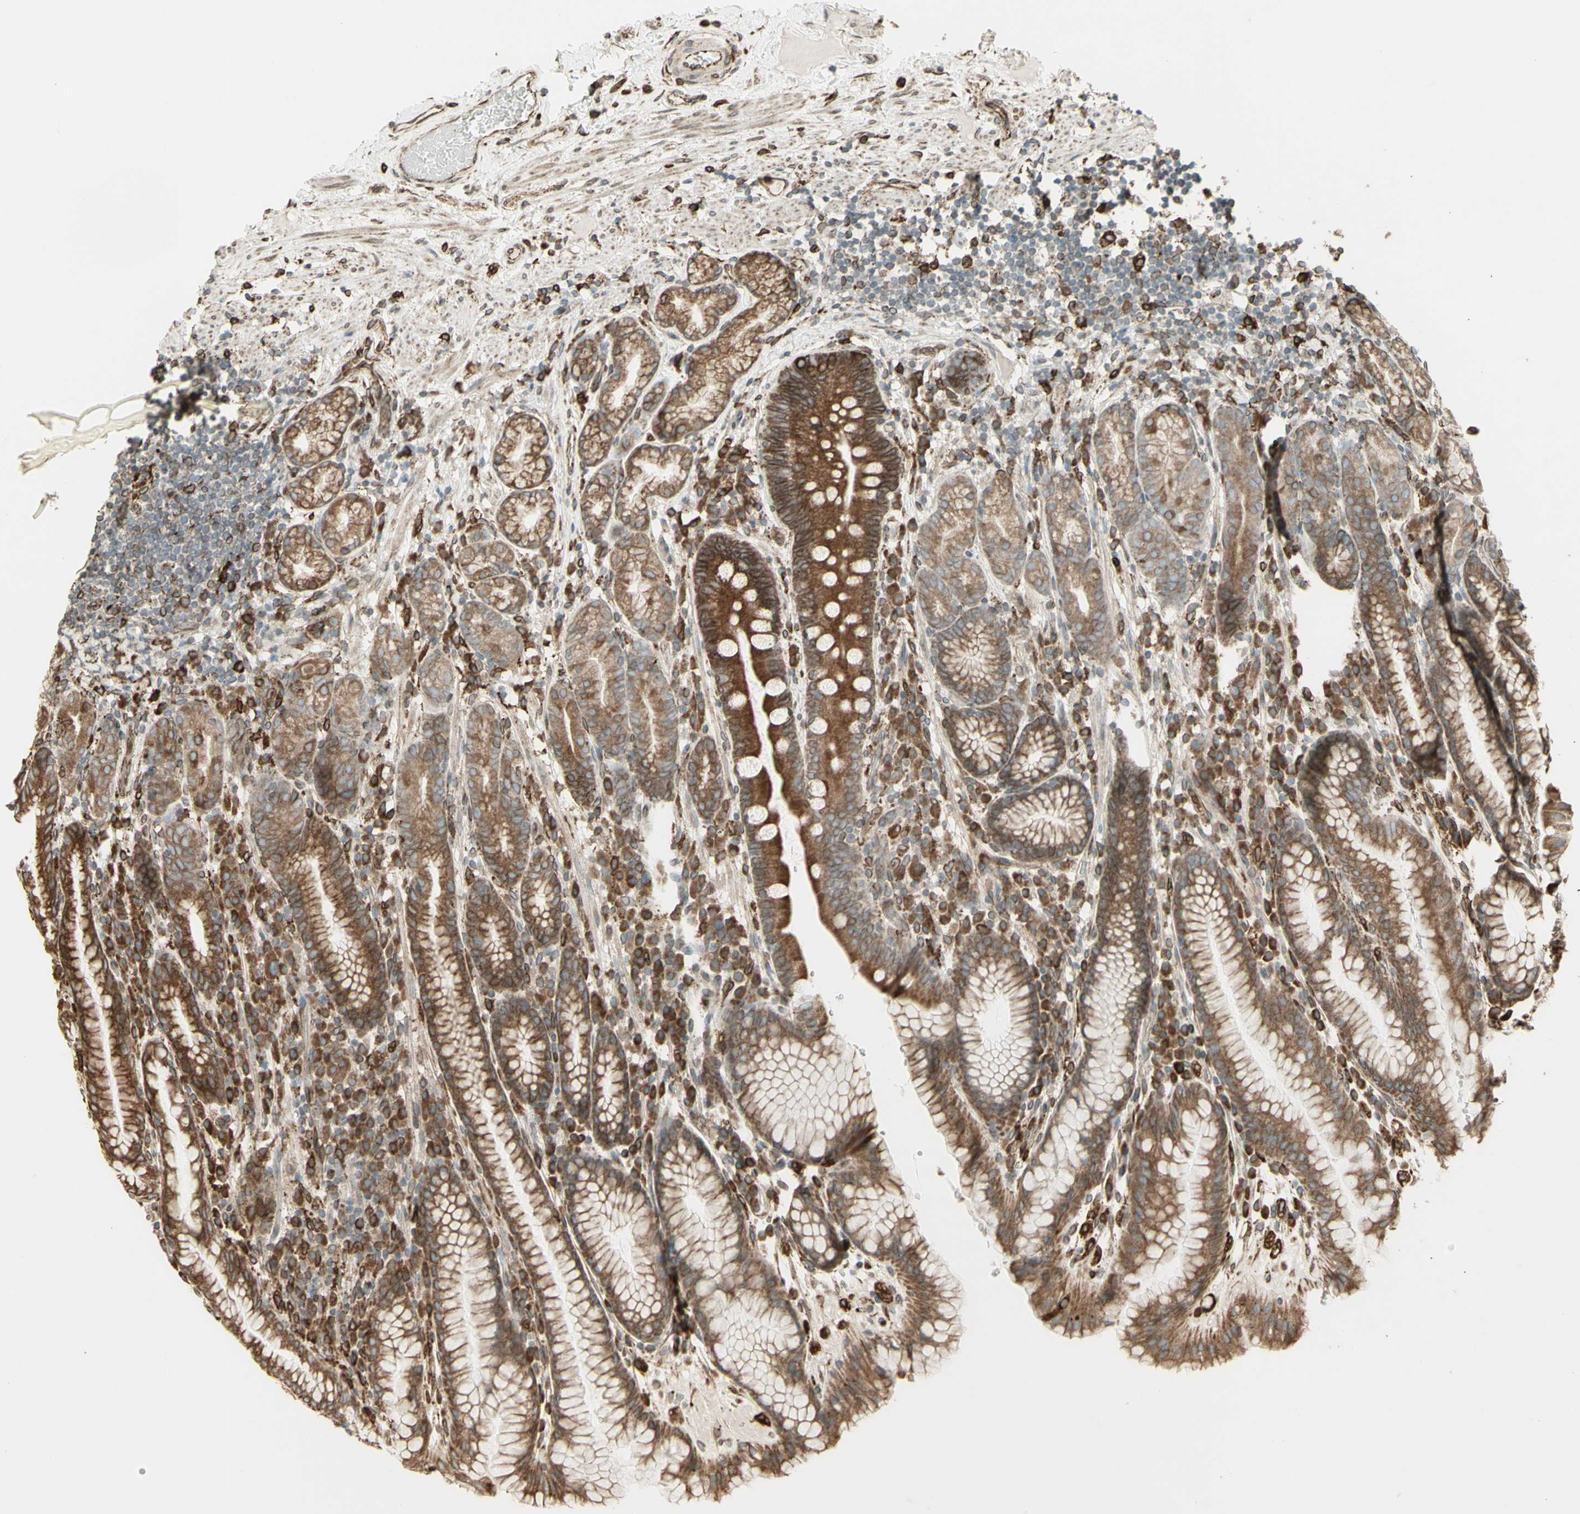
{"staining": {"intensity": "moderate", "quantity": ">75%", "location": "cytoplasmic/membranous"}, "tissue": "stomach", "cell_type": "Glandular cells", "image_type": "normal", "snomed": [{"axis": "morphology", "description": "Normal tissue, NOS"}, {"axis": "topography", "description": "Stomach, lower"}], "caption": "Protein staining by immunohistochemistry (IHC) exhibits moderate cytoplasmic/membranous positivity in about >75% of glandular cells in benign stomach.", "gene": "CANX", "patient": {"sex": "male", "age": 52}}